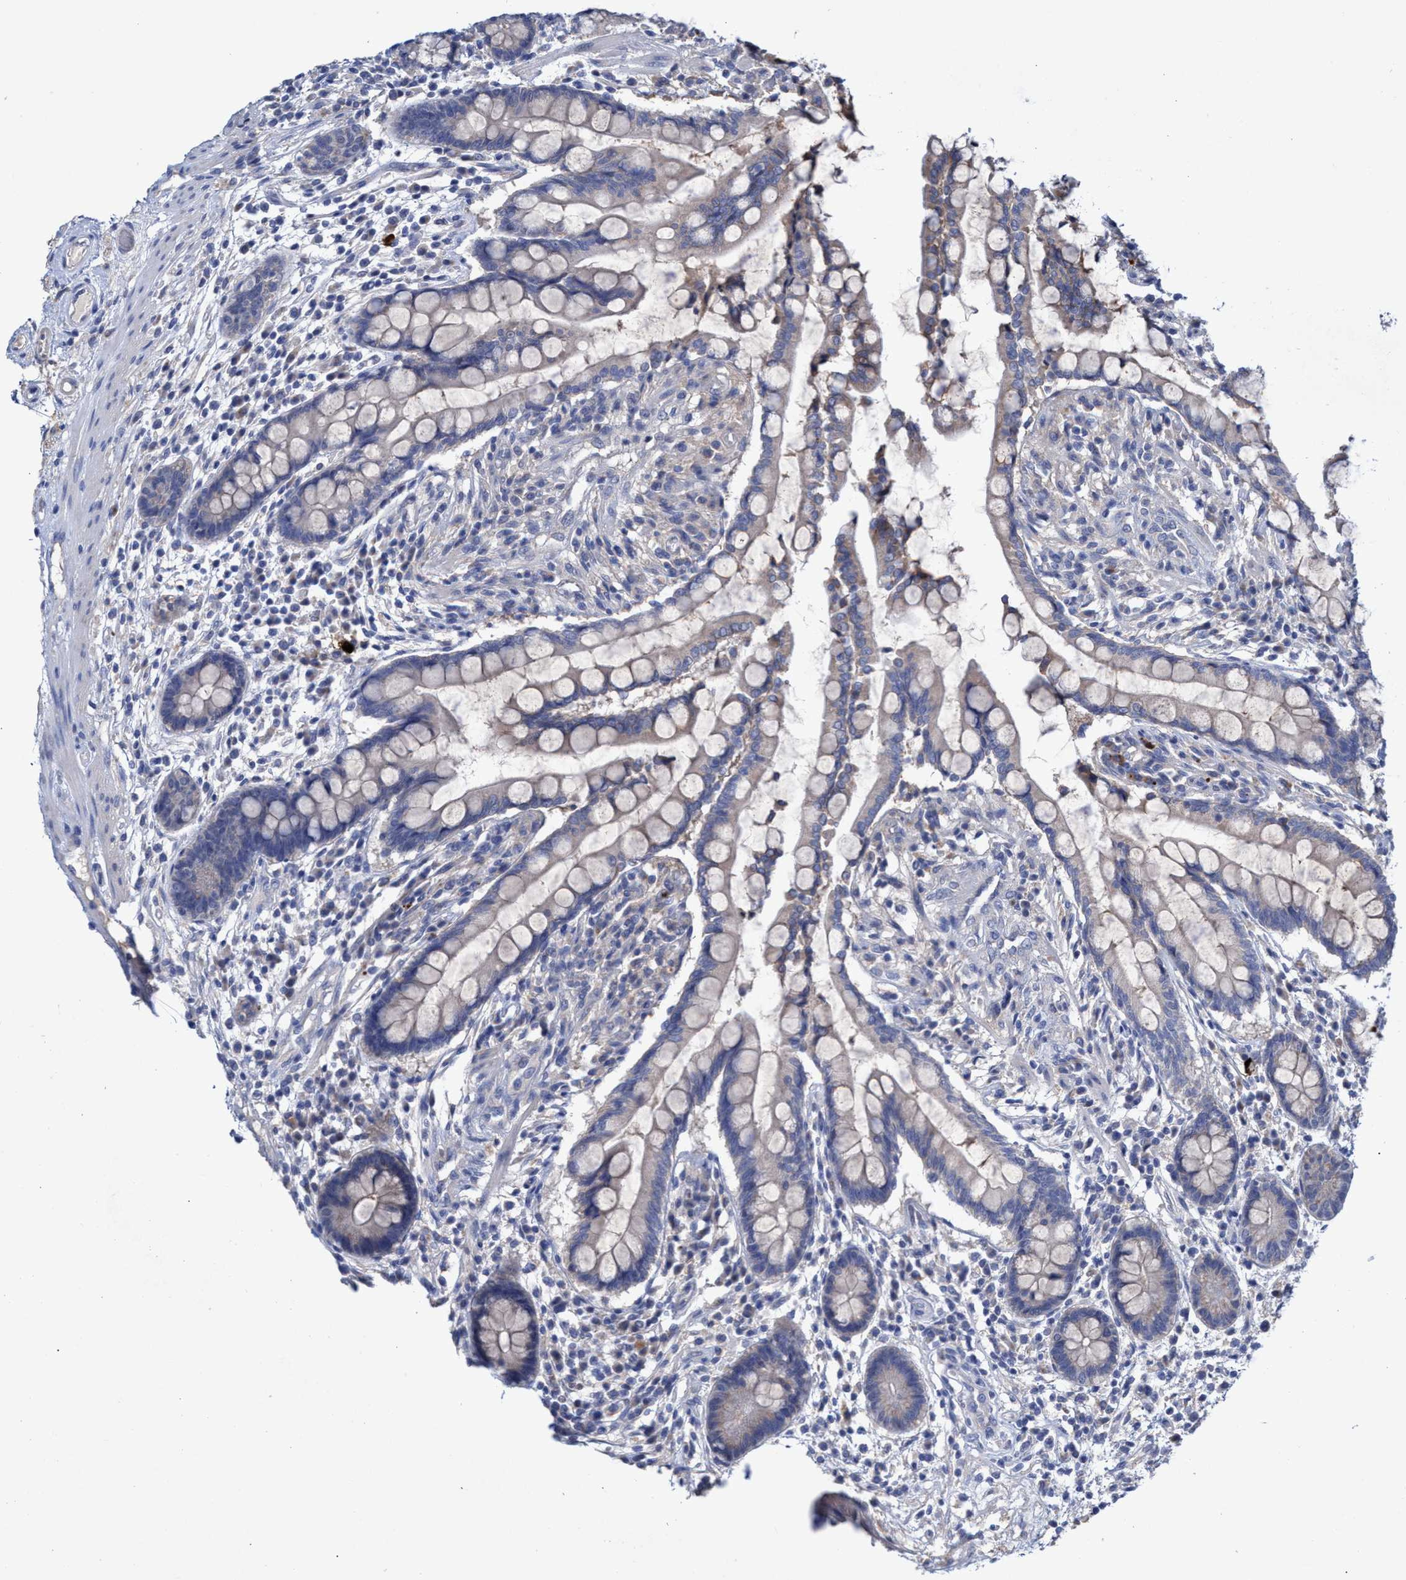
{"staining": {"intensity": "negative", "quantity": "none", "location": "none"}, "tissue": "colon", "cell_type": "Endothelial cells", "image_type": "normal", "snomed": [{"axis": "morphology", "description": "Normal tissue, NOS"}, {"axis": "topography", "description": "Colon"}], "caption": "The photomicrograph displays no staining of endothelial cells in unremarkable colon. (Immunohistochemistry, brightfield microscopy, high magnification).", "gene": "SVEP1", "patient": {"sex": "male", "age": 73}}